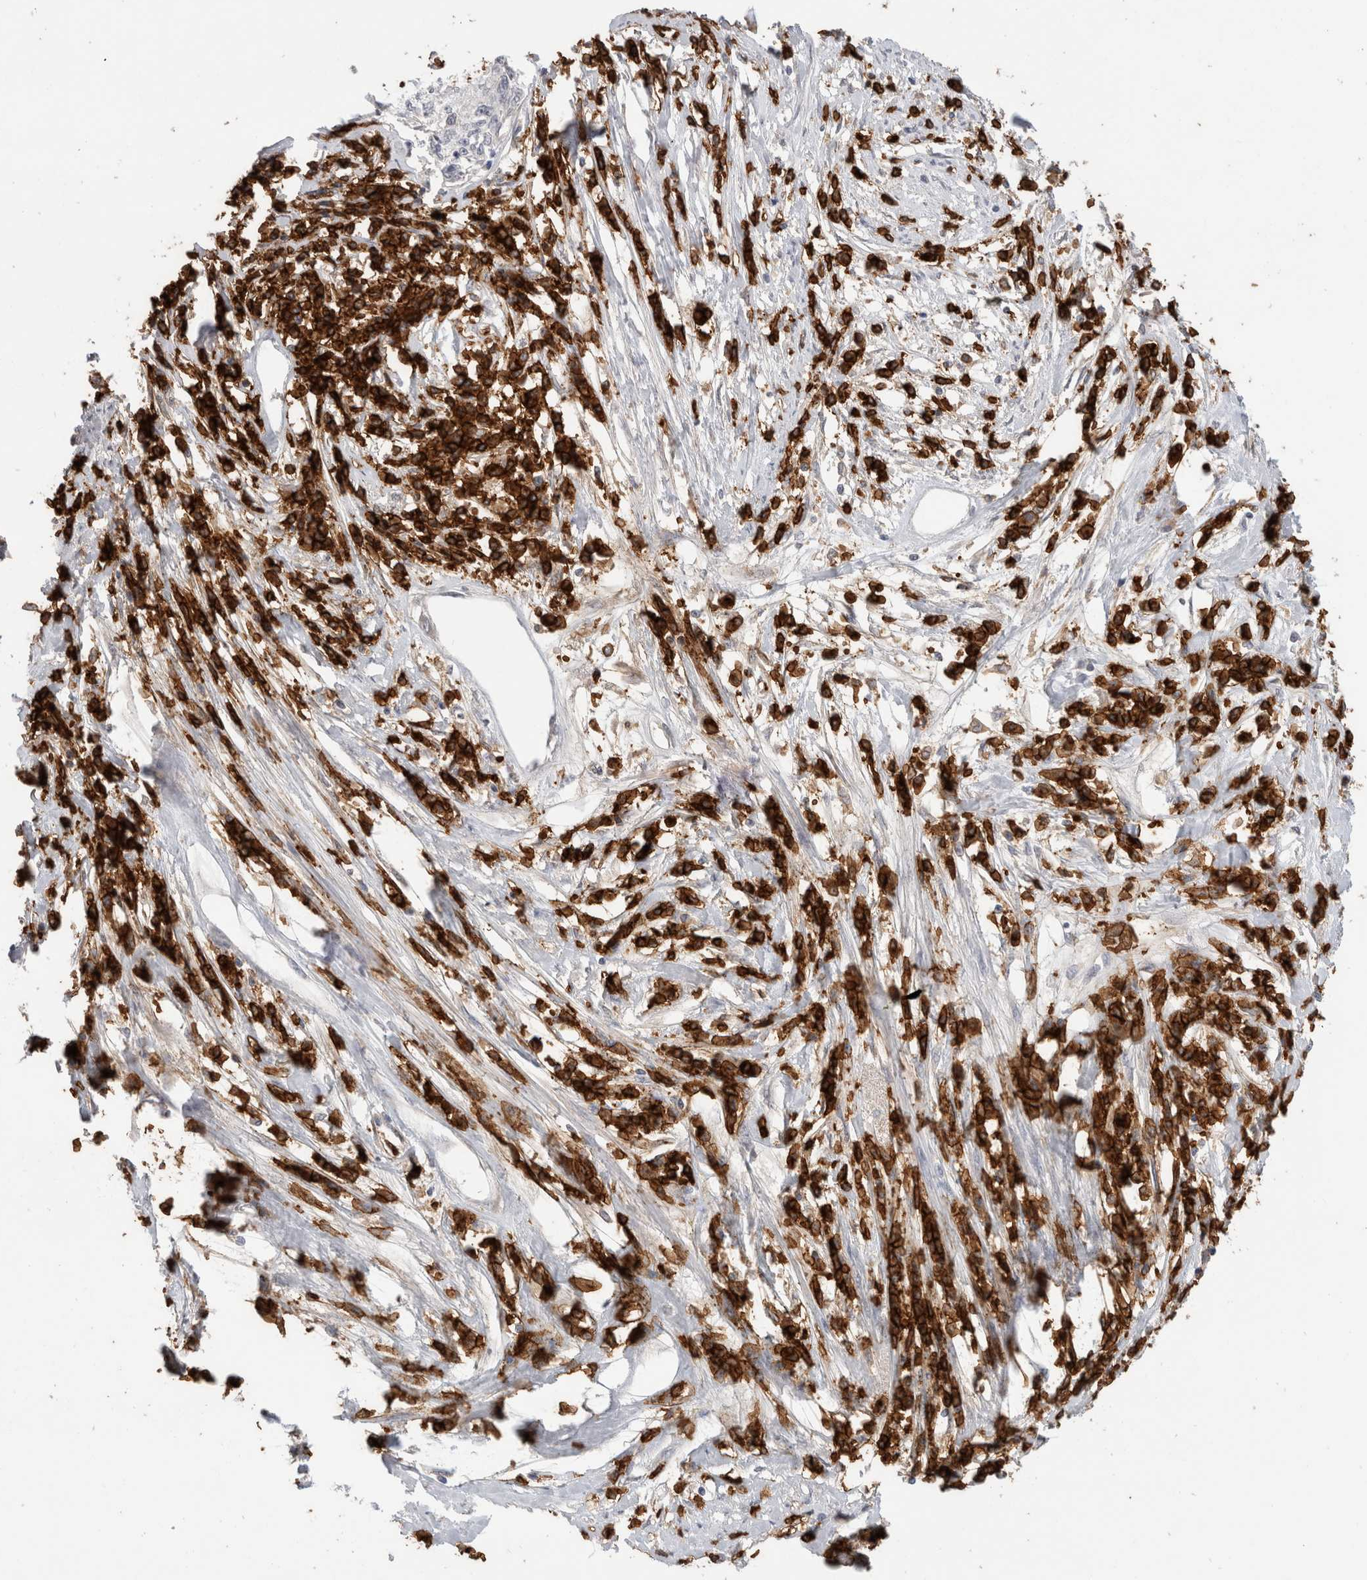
{"staining": {"intensity": "negative", "quantity": "none", "location": "none"}, "tissue": "cervical cancer", "cell_type": "Tumor cells", "image_type": "cancer", "snomed": [{"axis": "morphology", "description": "Squamous cell carcinoma, NOS"}, {"axis": "topography", "description": "Cervix"}], "caption": "Cervical squamous cell carcinoma stained for a protein using IHC reveals no staining tumor cells.", "gene": "CD38", "patient": {"sex": "female", "age": 57}}